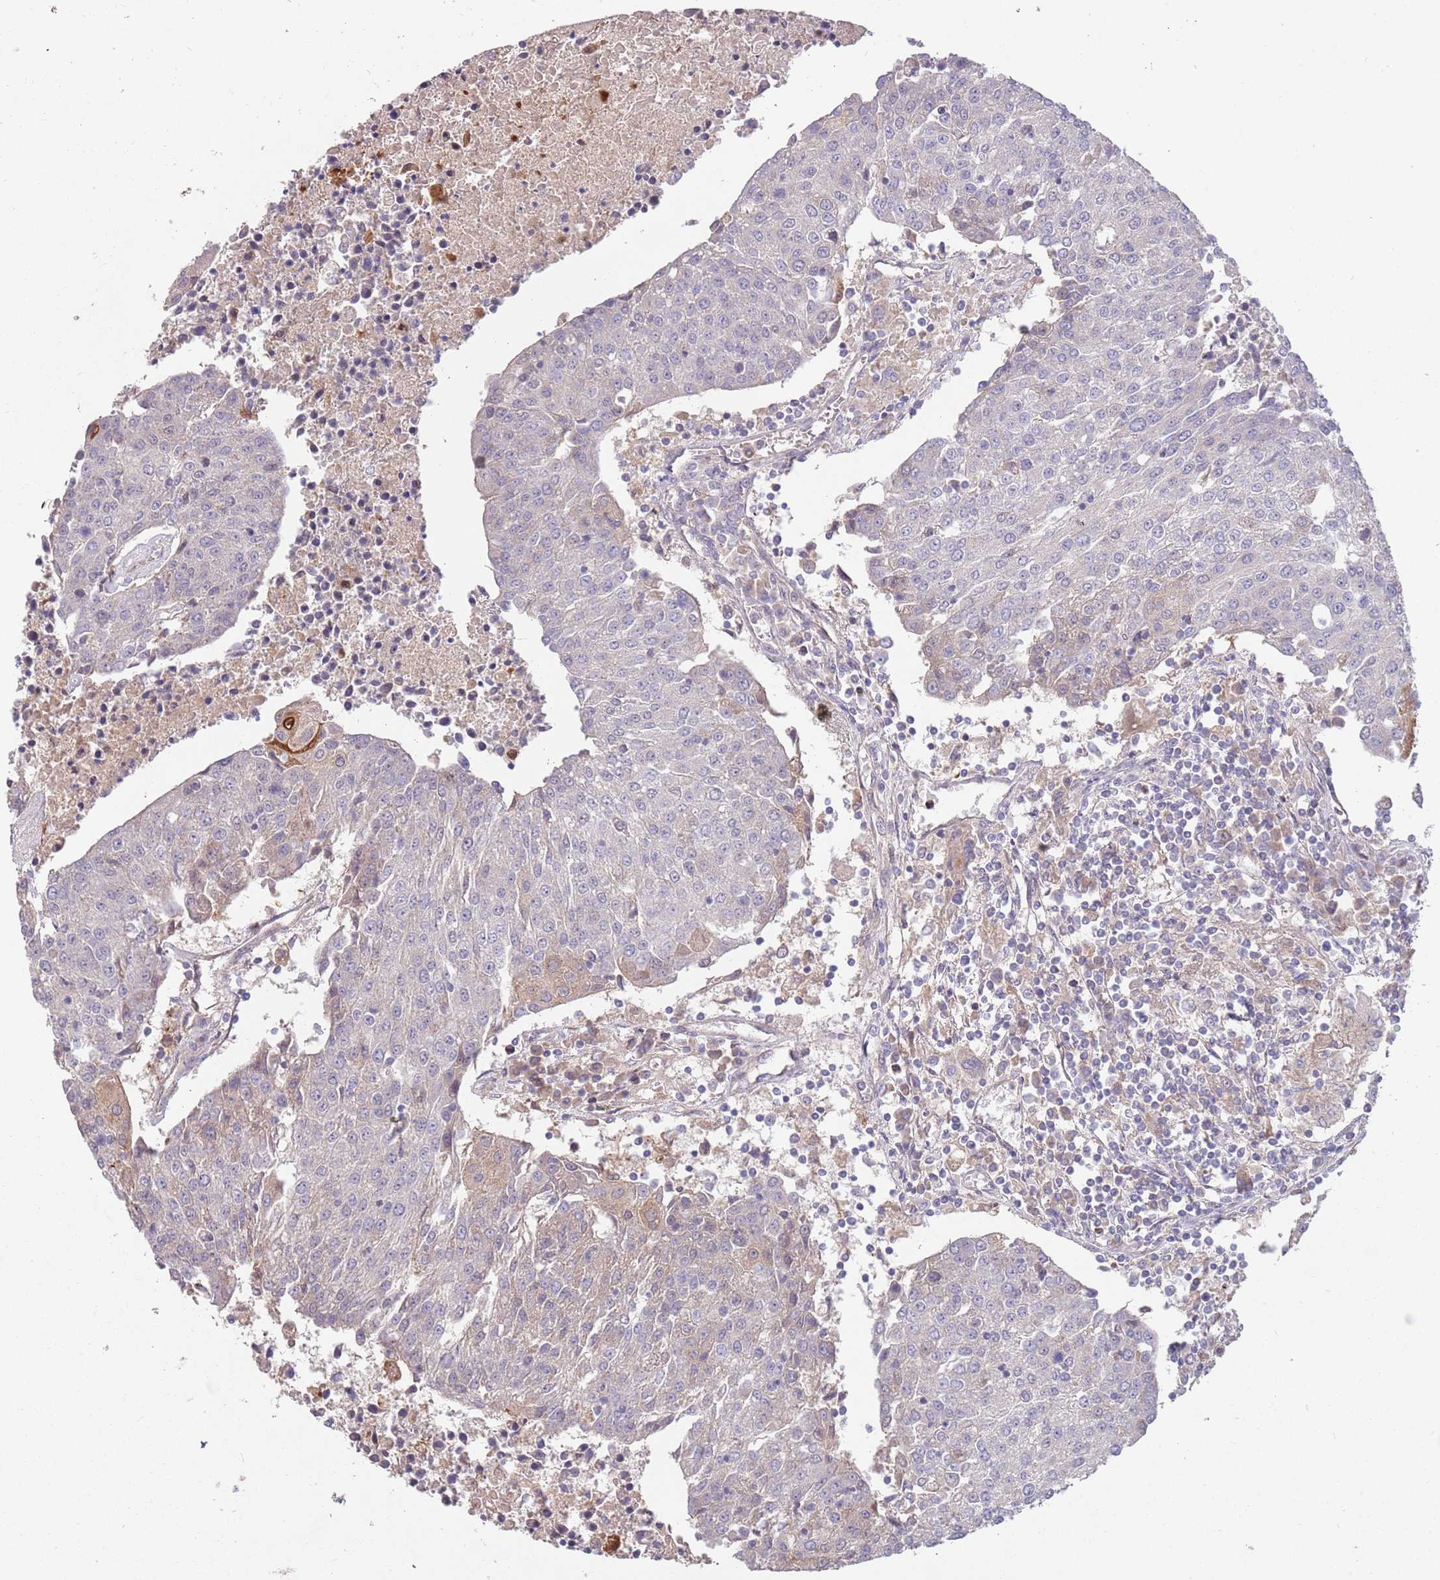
{"staining": {"intensity": "weak", "quantity": "<25%", "location": "cytoplasmic/membranous"}, "tissue": "urothelial cancer", "cell_type": "Tumor cells", "image_type": "cancer", "snomed": [{"axis": "morphology", "description": "Urothelial carcinoma, High grade"}, {"axis": "topography", "description": "Urinary bladder"}], "caption": "Urothelial cancer stained for a protein using immunohistochemistry displays no positivity tumor cells.", "gene": "MEI1", "patient": {"sex": "female", "age": 85}}